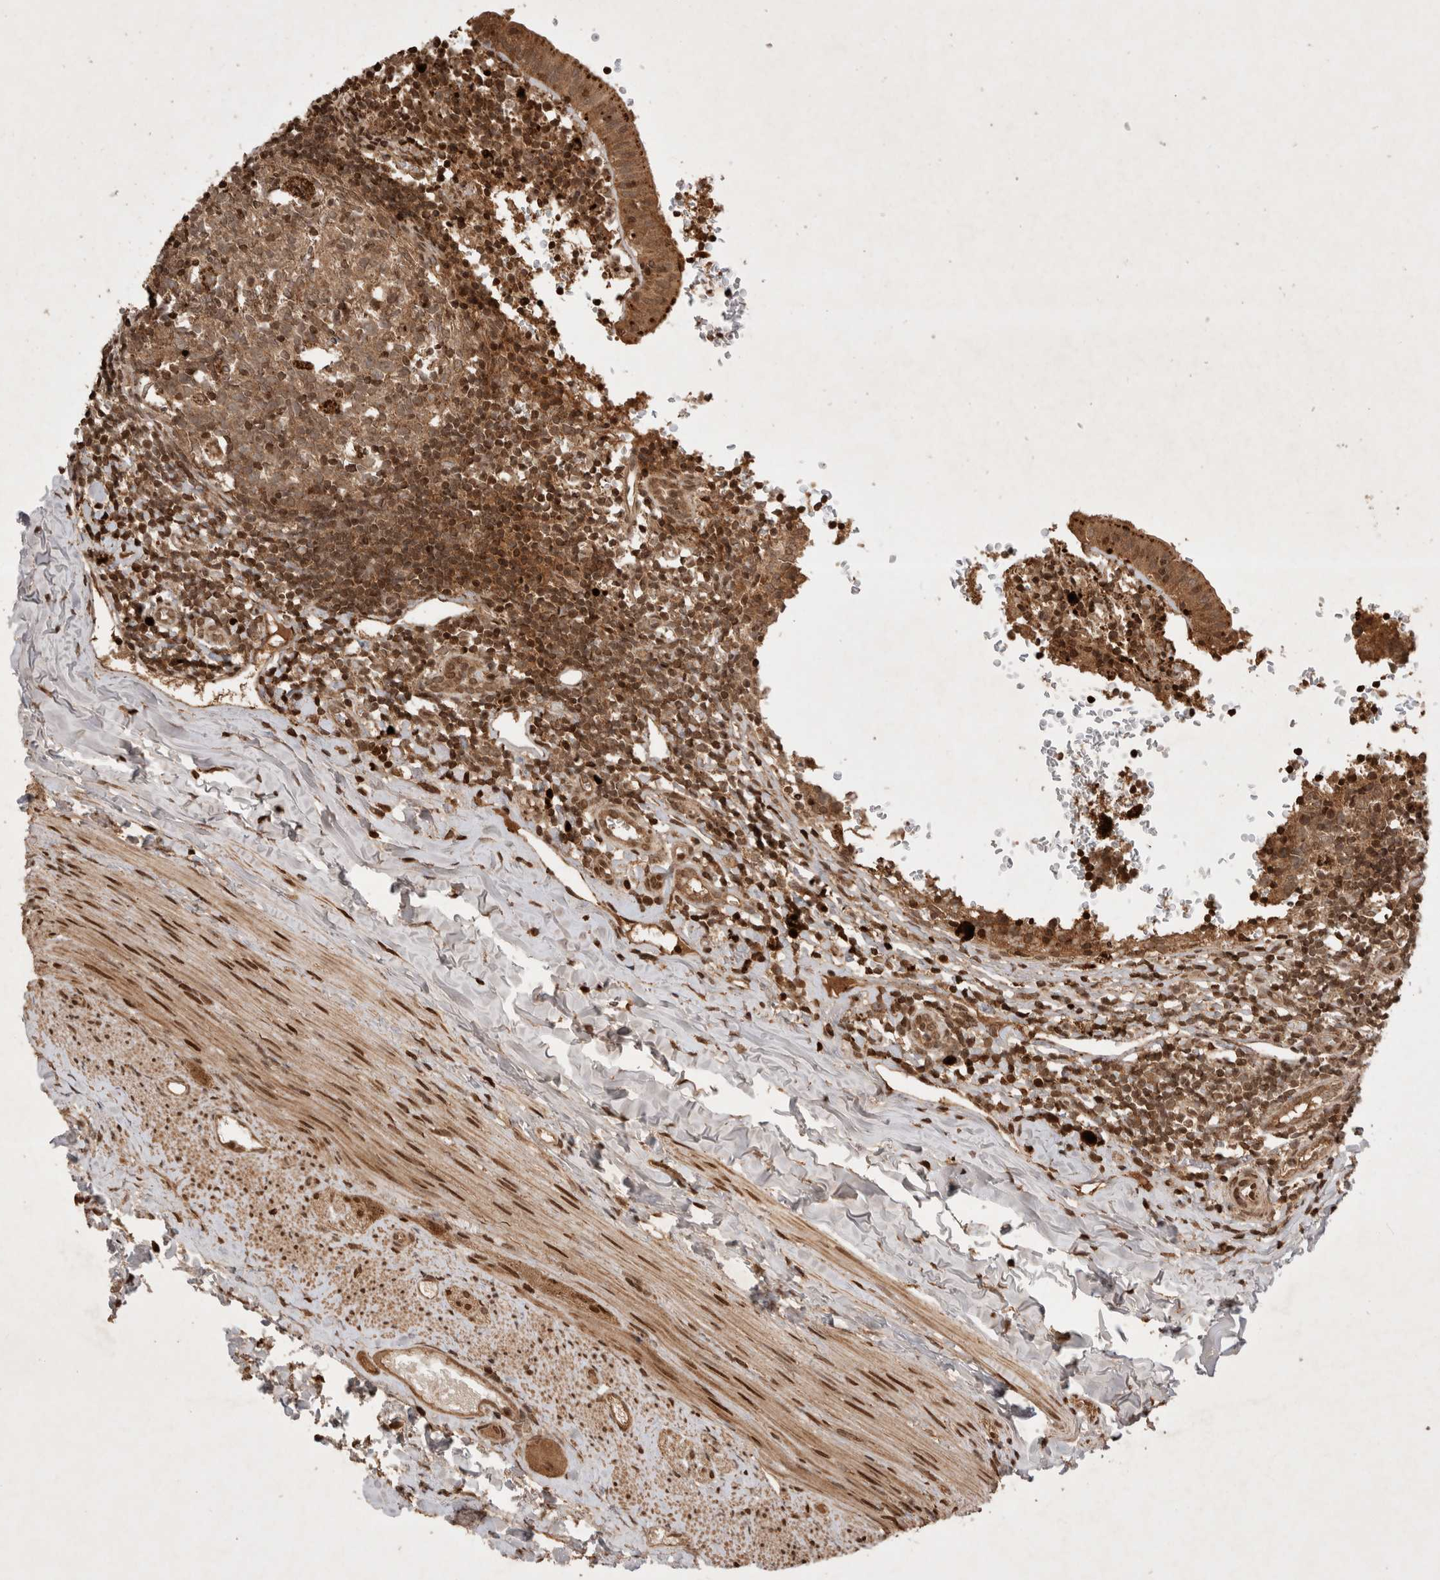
{"staining": {"intensity": "strong", "quantity": ">75%", "location": "cytoplasmic/membranous"}, "tissue": "appendix", "cell_type": "Glandular cells", "image_type": "normal", "snomed": [{"axis": "morphology", "description": "Normal tissue, NOS"}, {"axis": "topography", "description": "Appendix"}], "caption": "This micrograph exhibits IHC staining of benign appendix, with high strong cytoplasmic/membranous positivity in about >75% of glandular cells.", "gene": "FAM221A", "patient": {"sex": "male", "age": 8}}